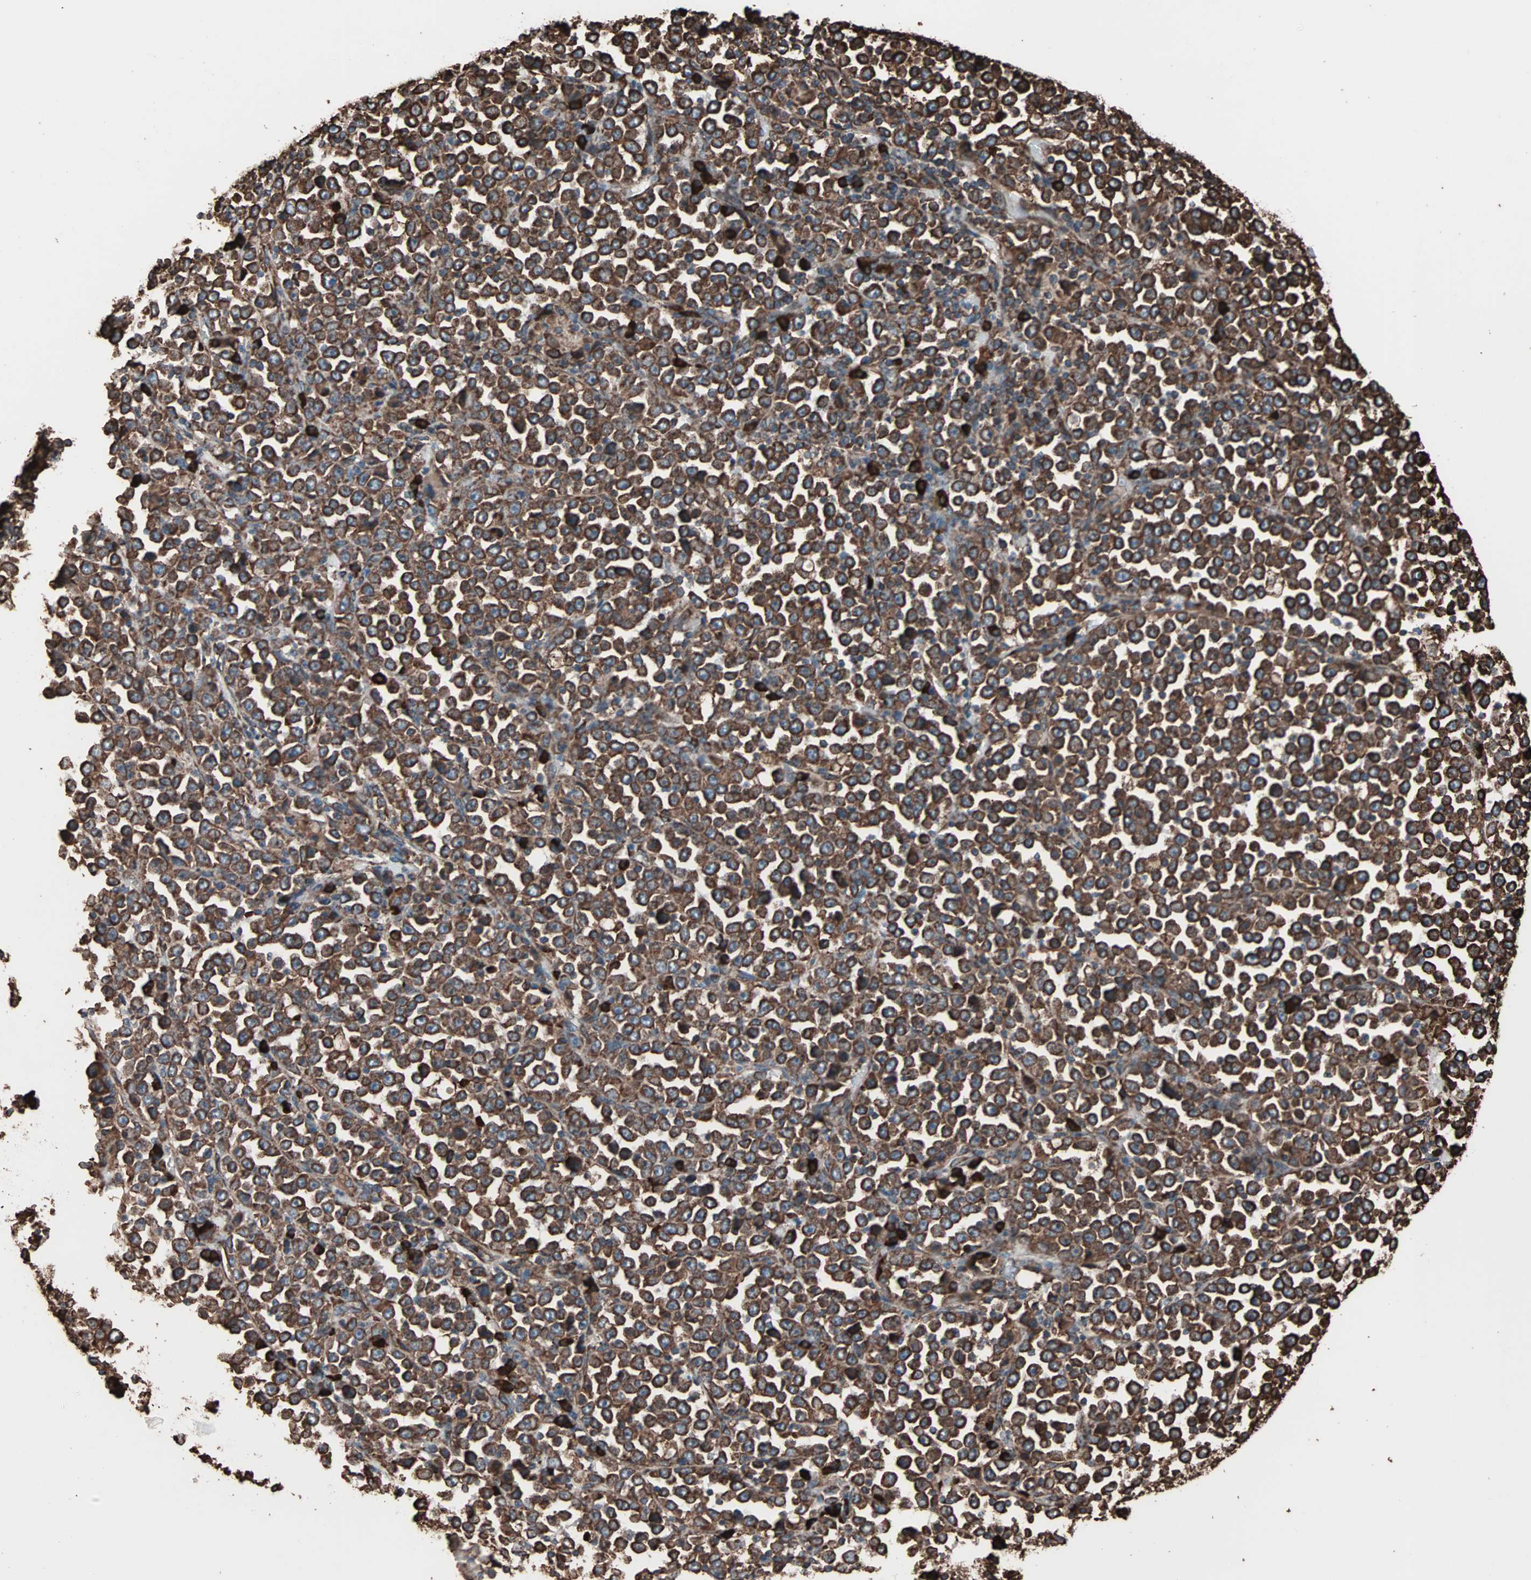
{"staining": {"intensity": "strong", "quantity": ">75%", "location": "cytoplasmic/membranous"}, "tissue": "stomach cancer", "cell_type": "Tumor cells", "image_type": "cancer", "snomed": [{"axis": "morphology", "description": "Normal tissue, NOS"}, {"axis": "morphology", "description": "Adenocarcinoma, NOS"}, {"axis": "topography", "description": "Stomach, upper"}, {"axis": "topography", "description": "Stomach"}], "caption": "This image demonstrates IHC staining of adenocarcinoma (stomach), with high strong cytoplasmic/membranous staining in about >75% of tumor cells.", "gene": "HSP90B1", "patient": {"sex": "male", "age": 59}}